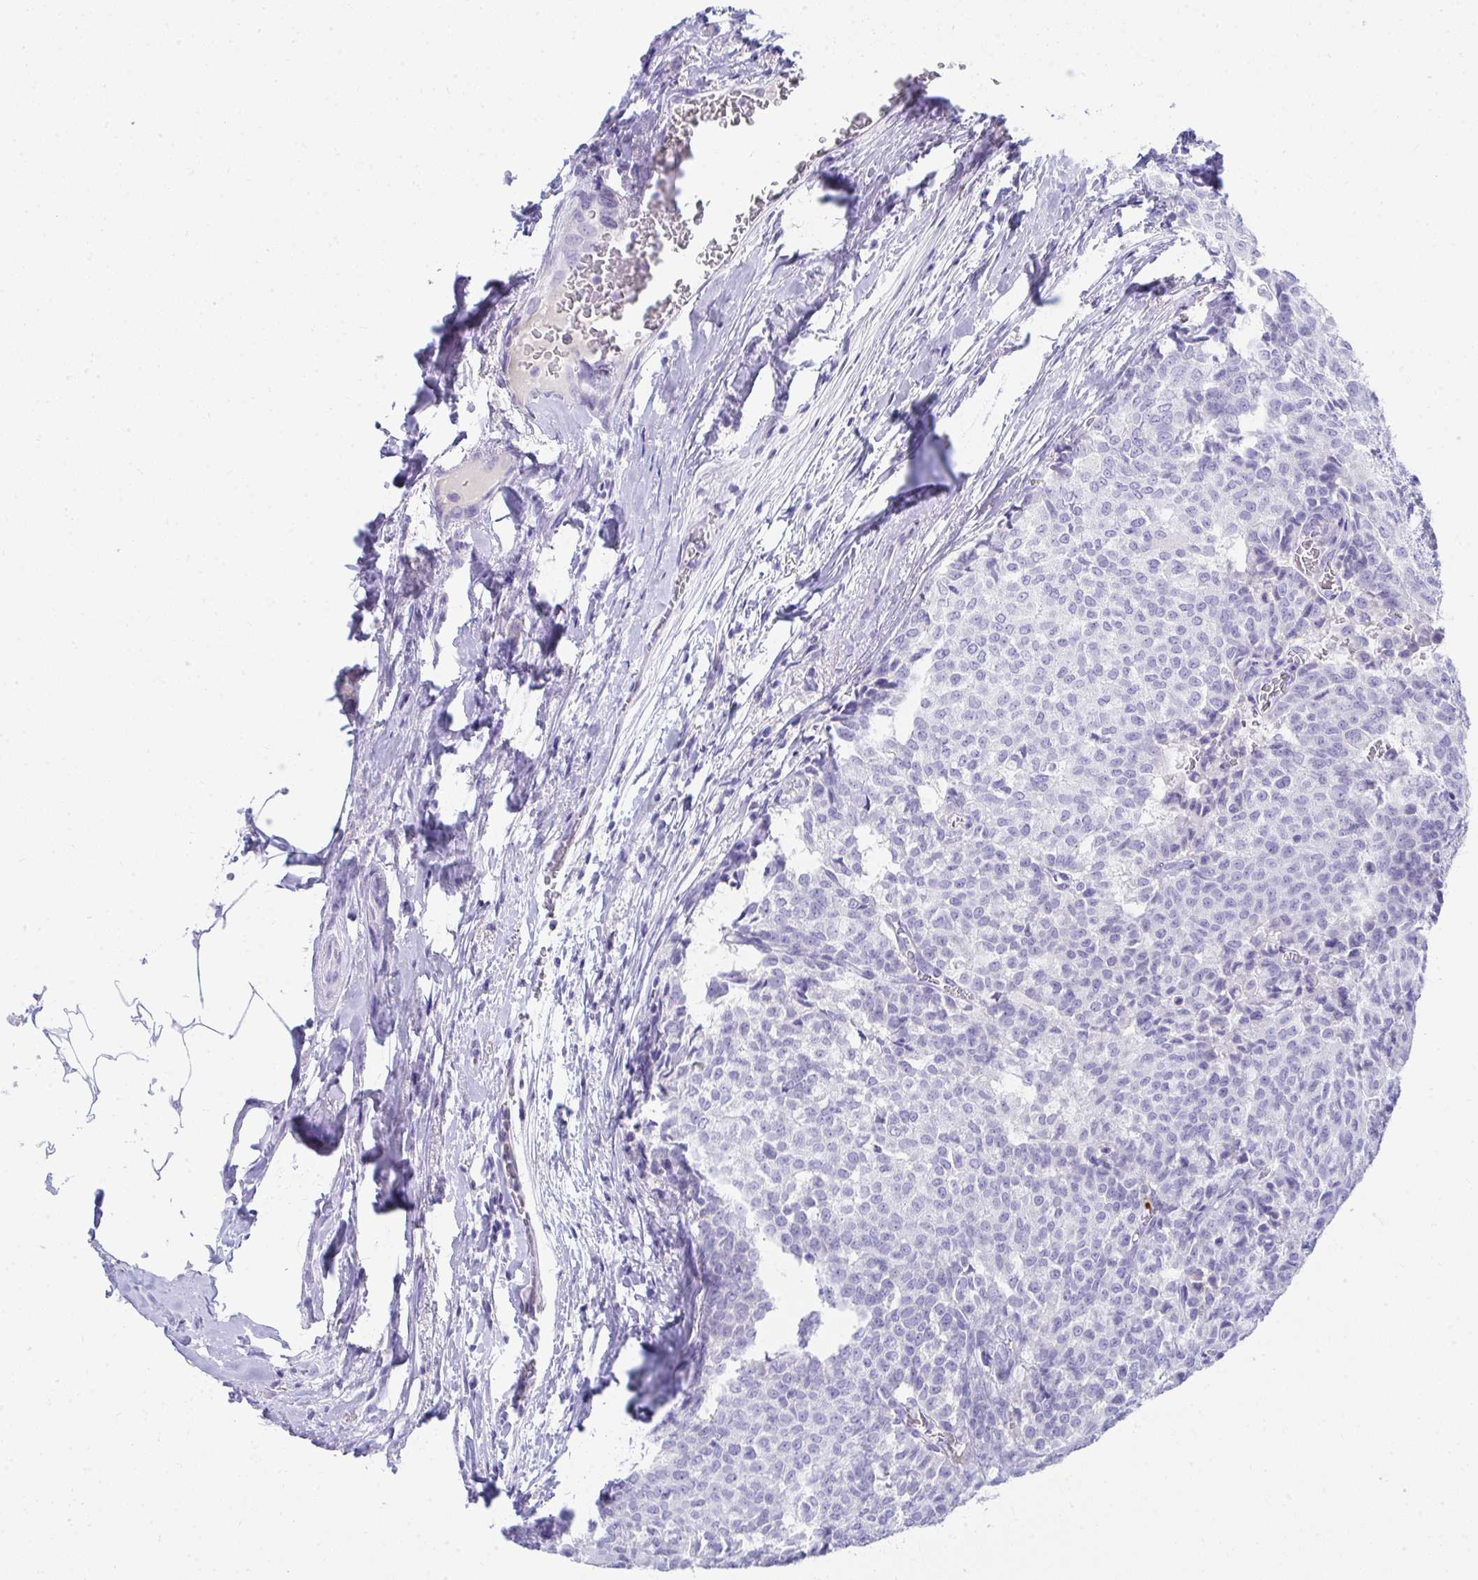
{"staining": {"intensity": "negative", "quantity": "none", "location": "none"}, "tissue": "breast cancer", "cell_type": "Tumor cells", "image_type": "cancer", "snomed": [{"axis": "morphology", "description": "Duct carcinoma"}, {"axis": "topography", "description": "Breast"}], "caption": "Immunohistochemistry of human breast cancer (infiltrating ductal carcinoma) reveals no staining in tumor cells.", "gene": "SEC14L3", "patient": {"sex": "female", "age": 91}}